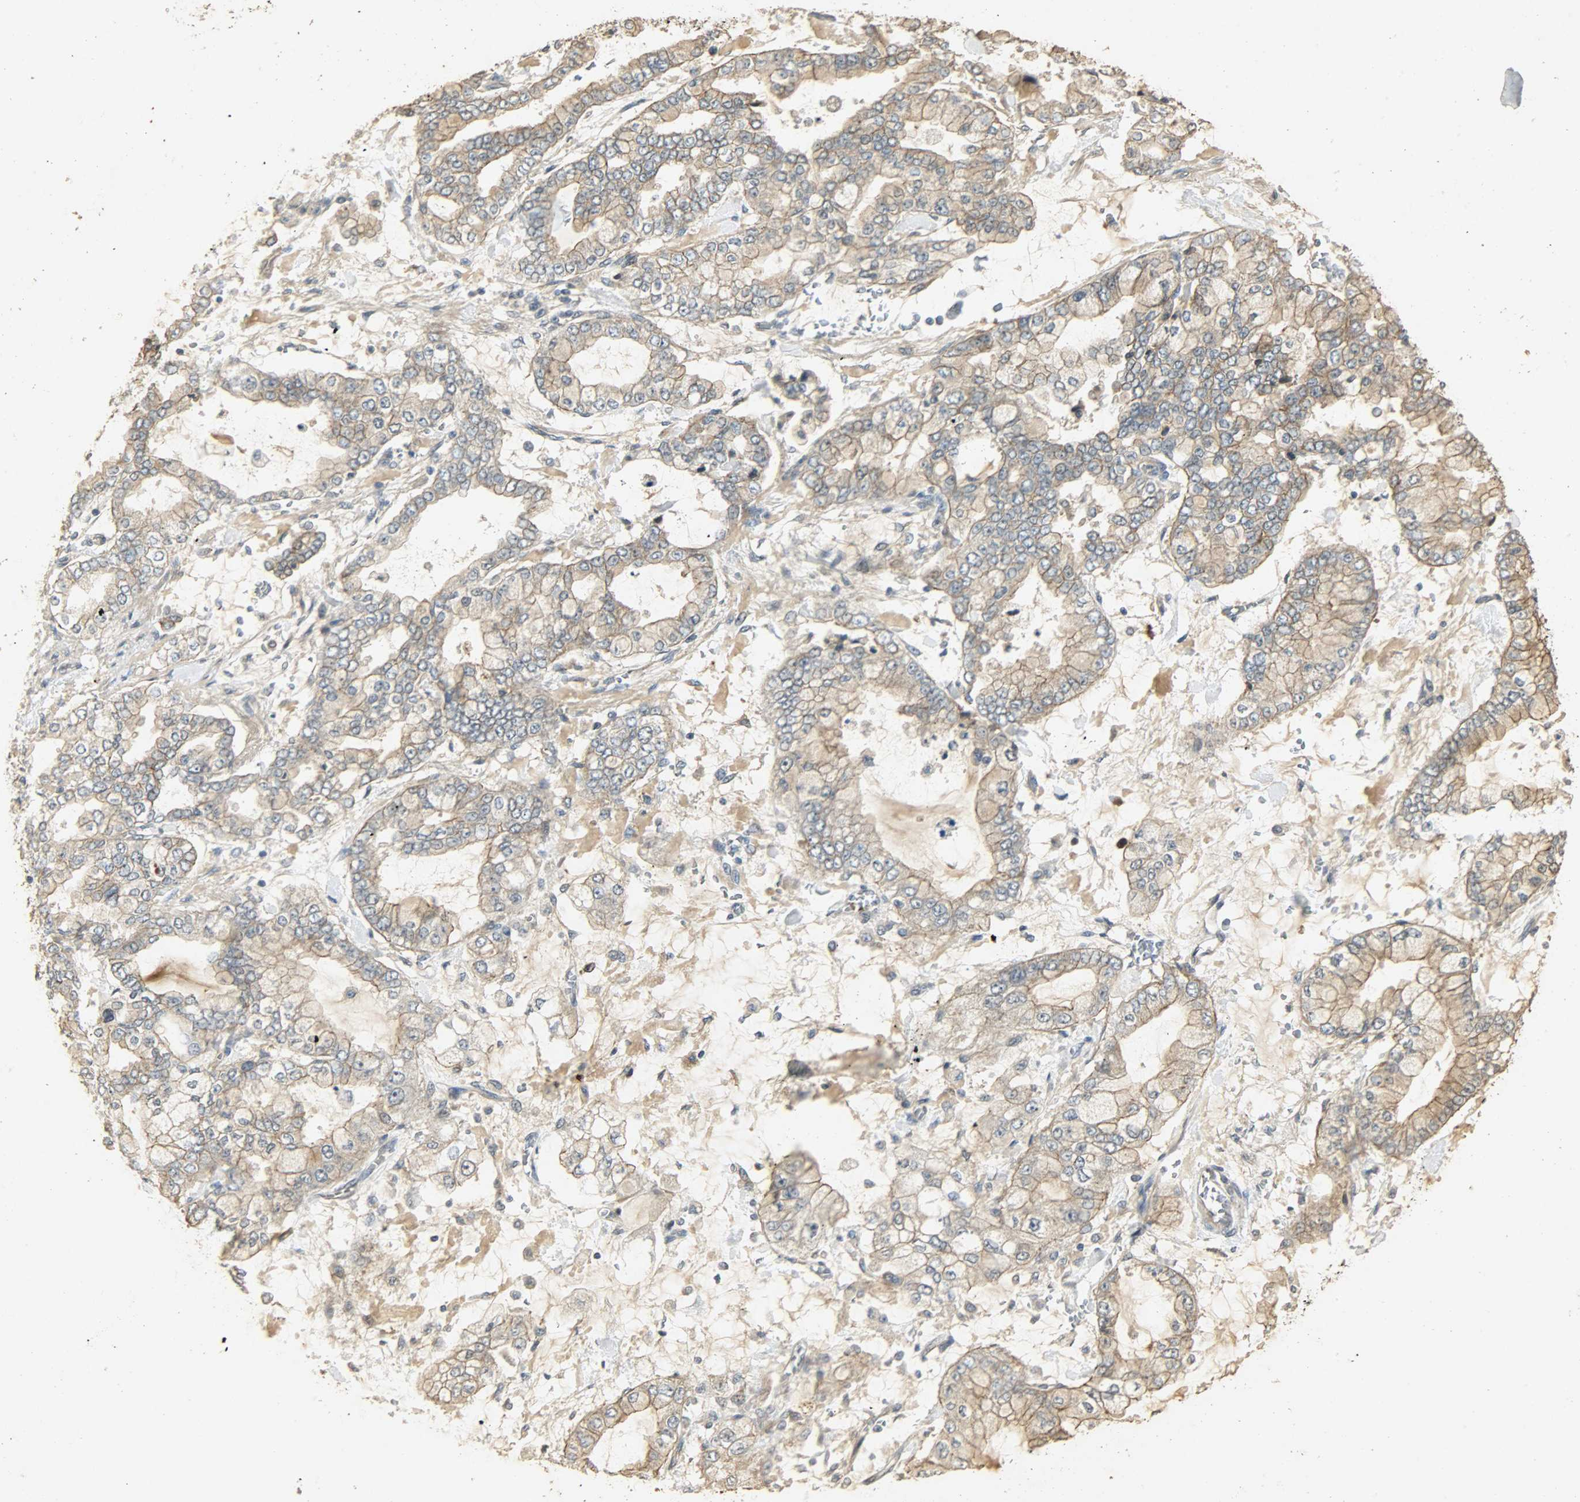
{"staining": {"intensity": "moderate", "quantity": ">75%", "location": "cytoplasmic/membranous"}, "tissue": "stomach cancer", "cell_type": "Tumor cells", "image_type": "cancer", "snomed": [{"axis": "morphology", "description": "Normal tissue, NOS"}, {"axis": "morphology", "description": "Adenocarcinoma, NOS"}, {"axis": "topography", "description": "Stomach, upper"}, {"axis": "topography", "description": "Stomach"}], "caption": "Immunohistochemistry (IHC) histopathology image of neoplastic tissue: stomach cancer stained using IHC reveals medium levels of moderate protein expression localized specifically in the cytoplasmic/membranous of tumor cells, appearing as a cytoplasmic/membranous brown color.", "gene": "ATP2B1", "patient": {"sex": "male", "age": 76}}